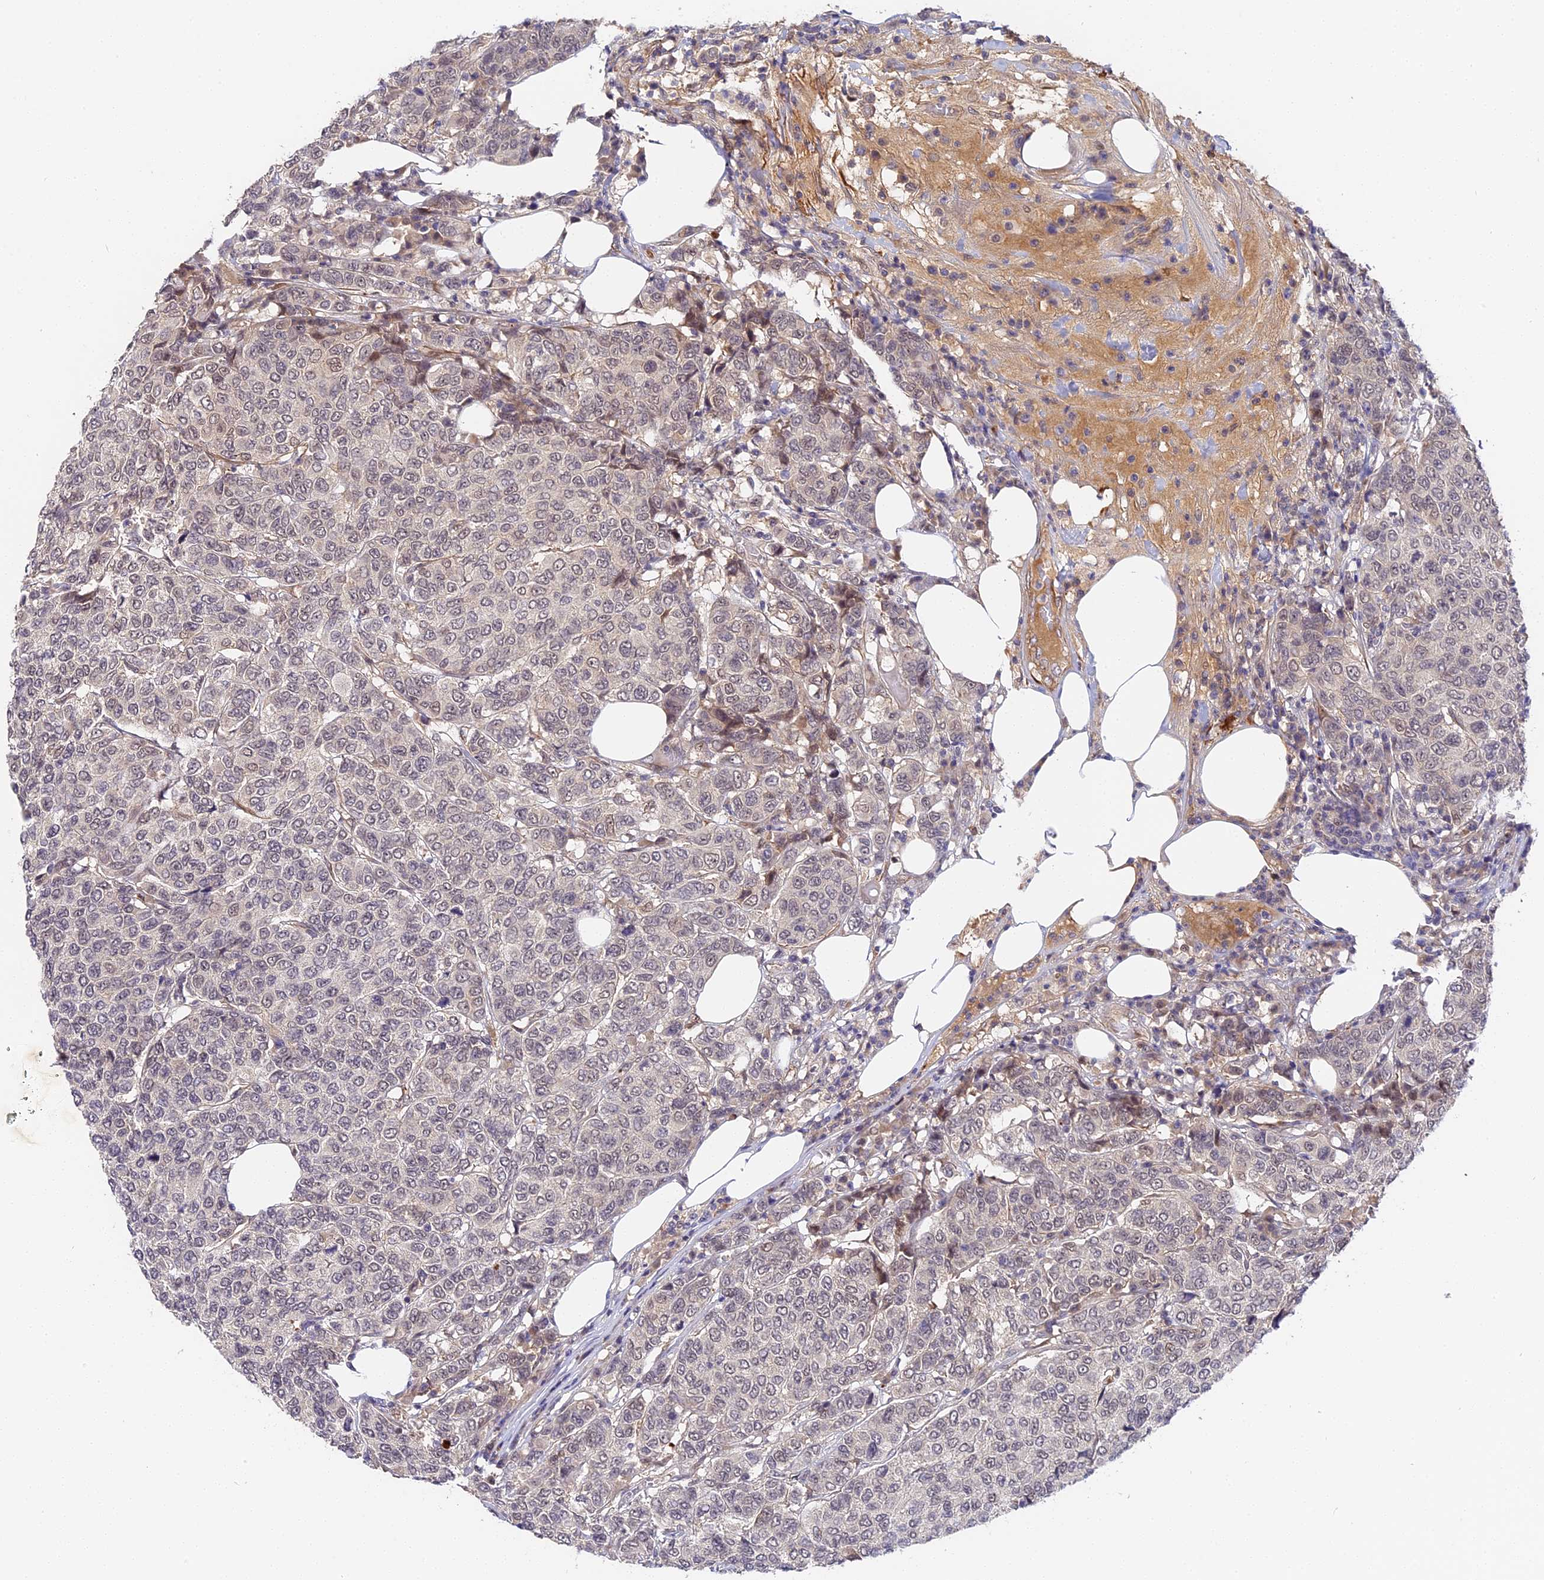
{"staining": {"intensity": "weak", "quantity": "<25%", "location": "nuclear"}, "tissue": "breast cancer", "cell_type": "Tumor cells", "image_type": "cancer", "snomed": [{"axis": "morphology", "description": "Duct carcinoma"}, {"axis": "topography", "description": "Breast"}], "caption": "The histopathology image demonstrates no significant positivity in tumor cells of breast cancer (intraductal carcinoma). The staining was performed using DAB (3,3'-diaminobenzidine) to visualize the protein expression in brown, while the nuclei were stained in blue with hematoxylin (Magnification: 20x).", "gene": "IMPACT", "patient": {"sex": "female", "age": 55}}